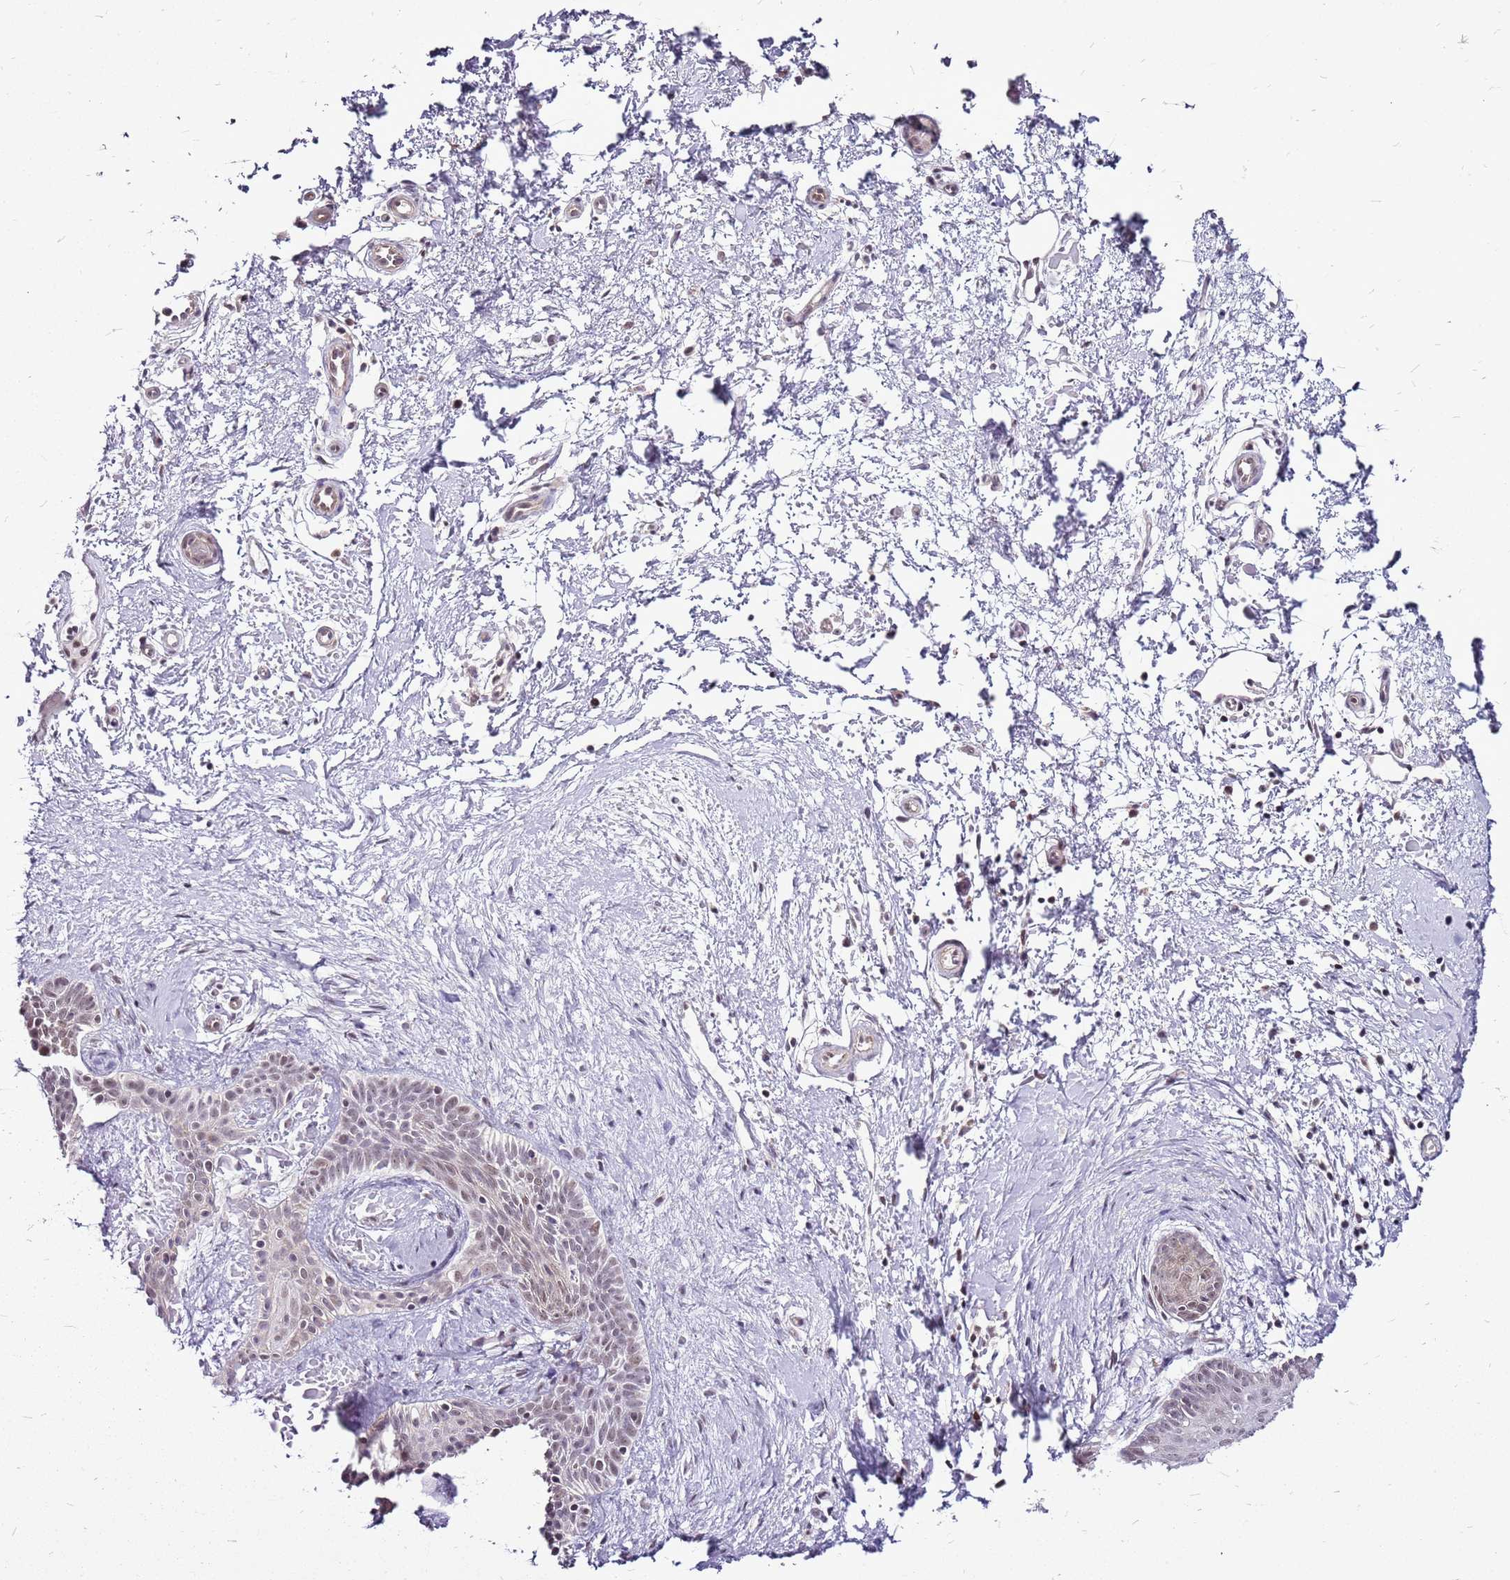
{"staining": {"intensity": "weak", "quantity": "<25%", "location": "nuclear"}, "tissue": "skin cancer", "cell_type": "Tumor cells", "image_type": "cancer", "snomed": [{"axis": "morphology", "description": "Basal cell carcinoma"}, {"axis": "topography", "description": "Skin"}], "caption": "This photomicrograph is of skin basal cell carcinoma stained with immunohistochemistry (IHC) to label a protein in brown with the nuclei are counter-stained blue. There is no staining in tumor cells.", "gene": "CCDC166", "patient": {"sex": "male", "age": 78}}